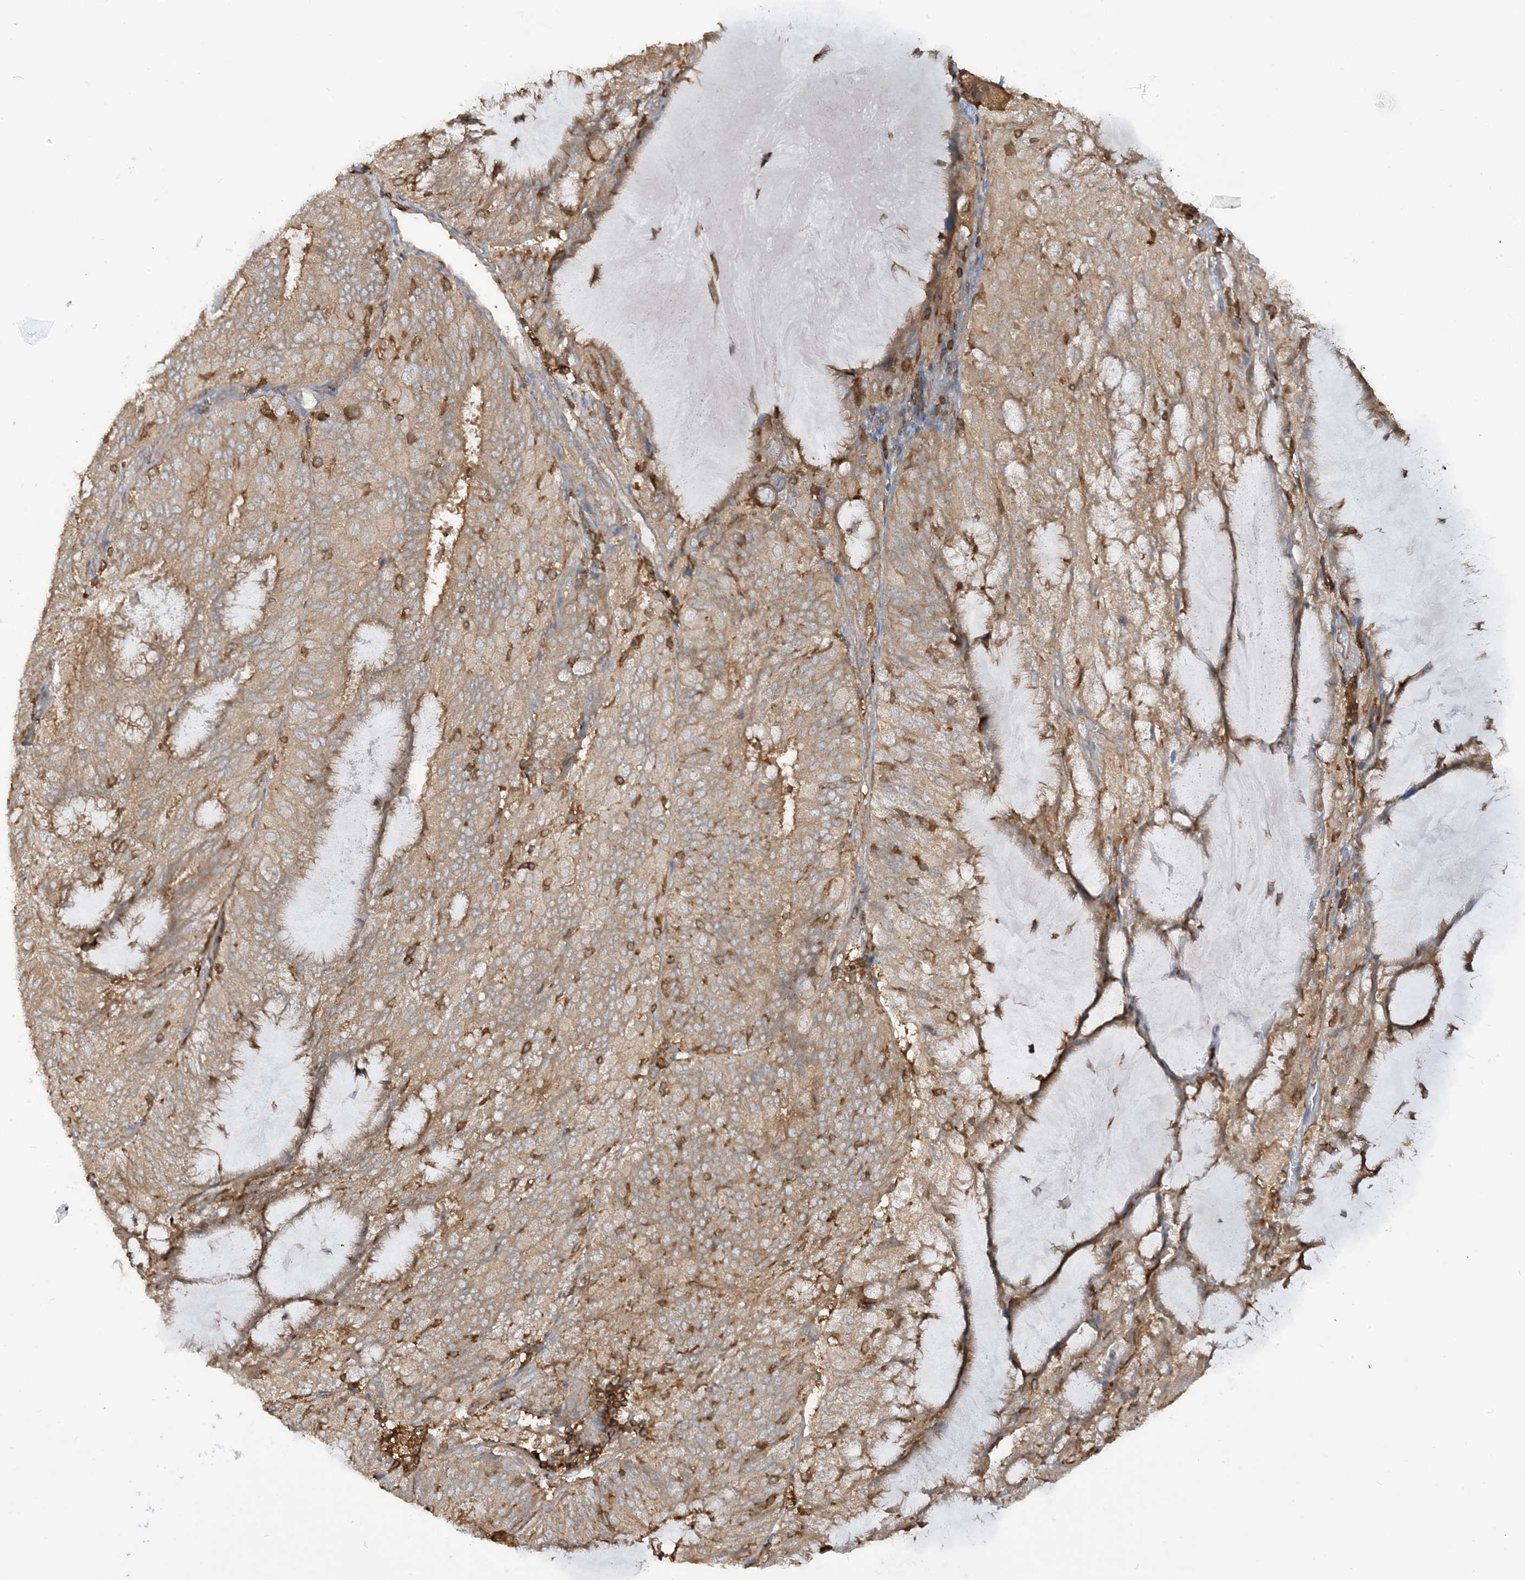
{"staining": {"intensity": "moderate", "quantity": ">75%", "location": "cytoplasmic/membranous"}, "tissue": "endometrial cancer", "cell_type": "Tumor cells", "image_type": "cancer", "snomed": [{"axis": "morphology", "description": "Adenocarcinoma, NOS"}, {"axis": "topography", "description": "Endometrium"}], "caption": "Brown immunohistochemical staining in adenocarcinoma (endometrial) exhibits moderate cytoplasmic/membranous positivity in about >75% of tumor cells. Using DAB (brown) and hematoxylin (blue) stains, captured at high magnification using brightfield microscopy.", "gene": "CAPZB", "patient": {"sex": "female", "age": 81}}